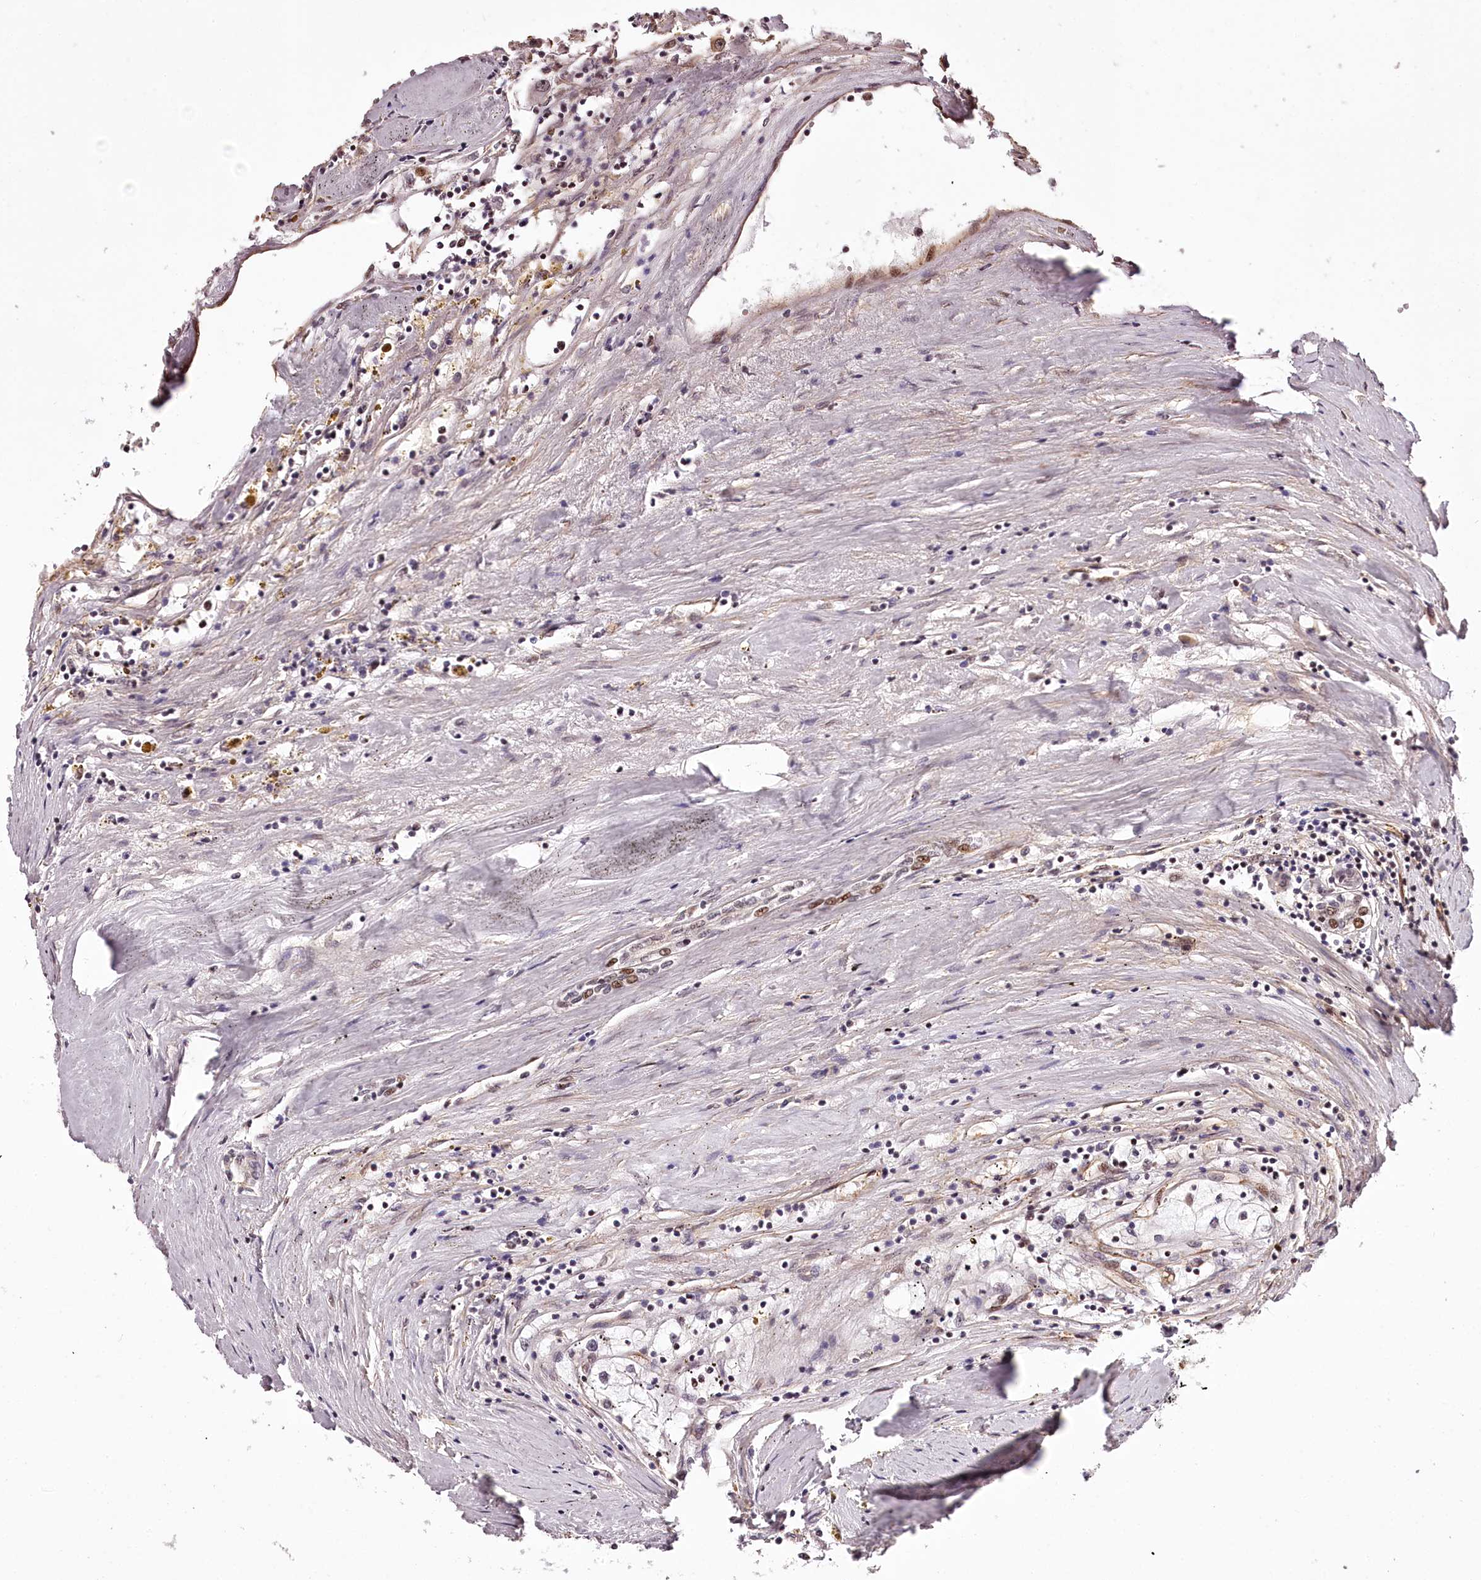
{"staining": {"intensity": "weak", "quantity": "<25%", "location": "nuclear"}, "tissue": "renal cancer", "cell_type": "Tumor cells", "image_type": "cancer", "snomed": [{"axis": "morphology", "description": "Adenocarcinoma, NOS"}, {"axis": "topography", "description": "Kidney"}], "caption": "The image displays no significant staining in tumor cells of renal adenocarcinoma.", "gene": "TTC33", "patient": {"sex": "male", "age": 56}}